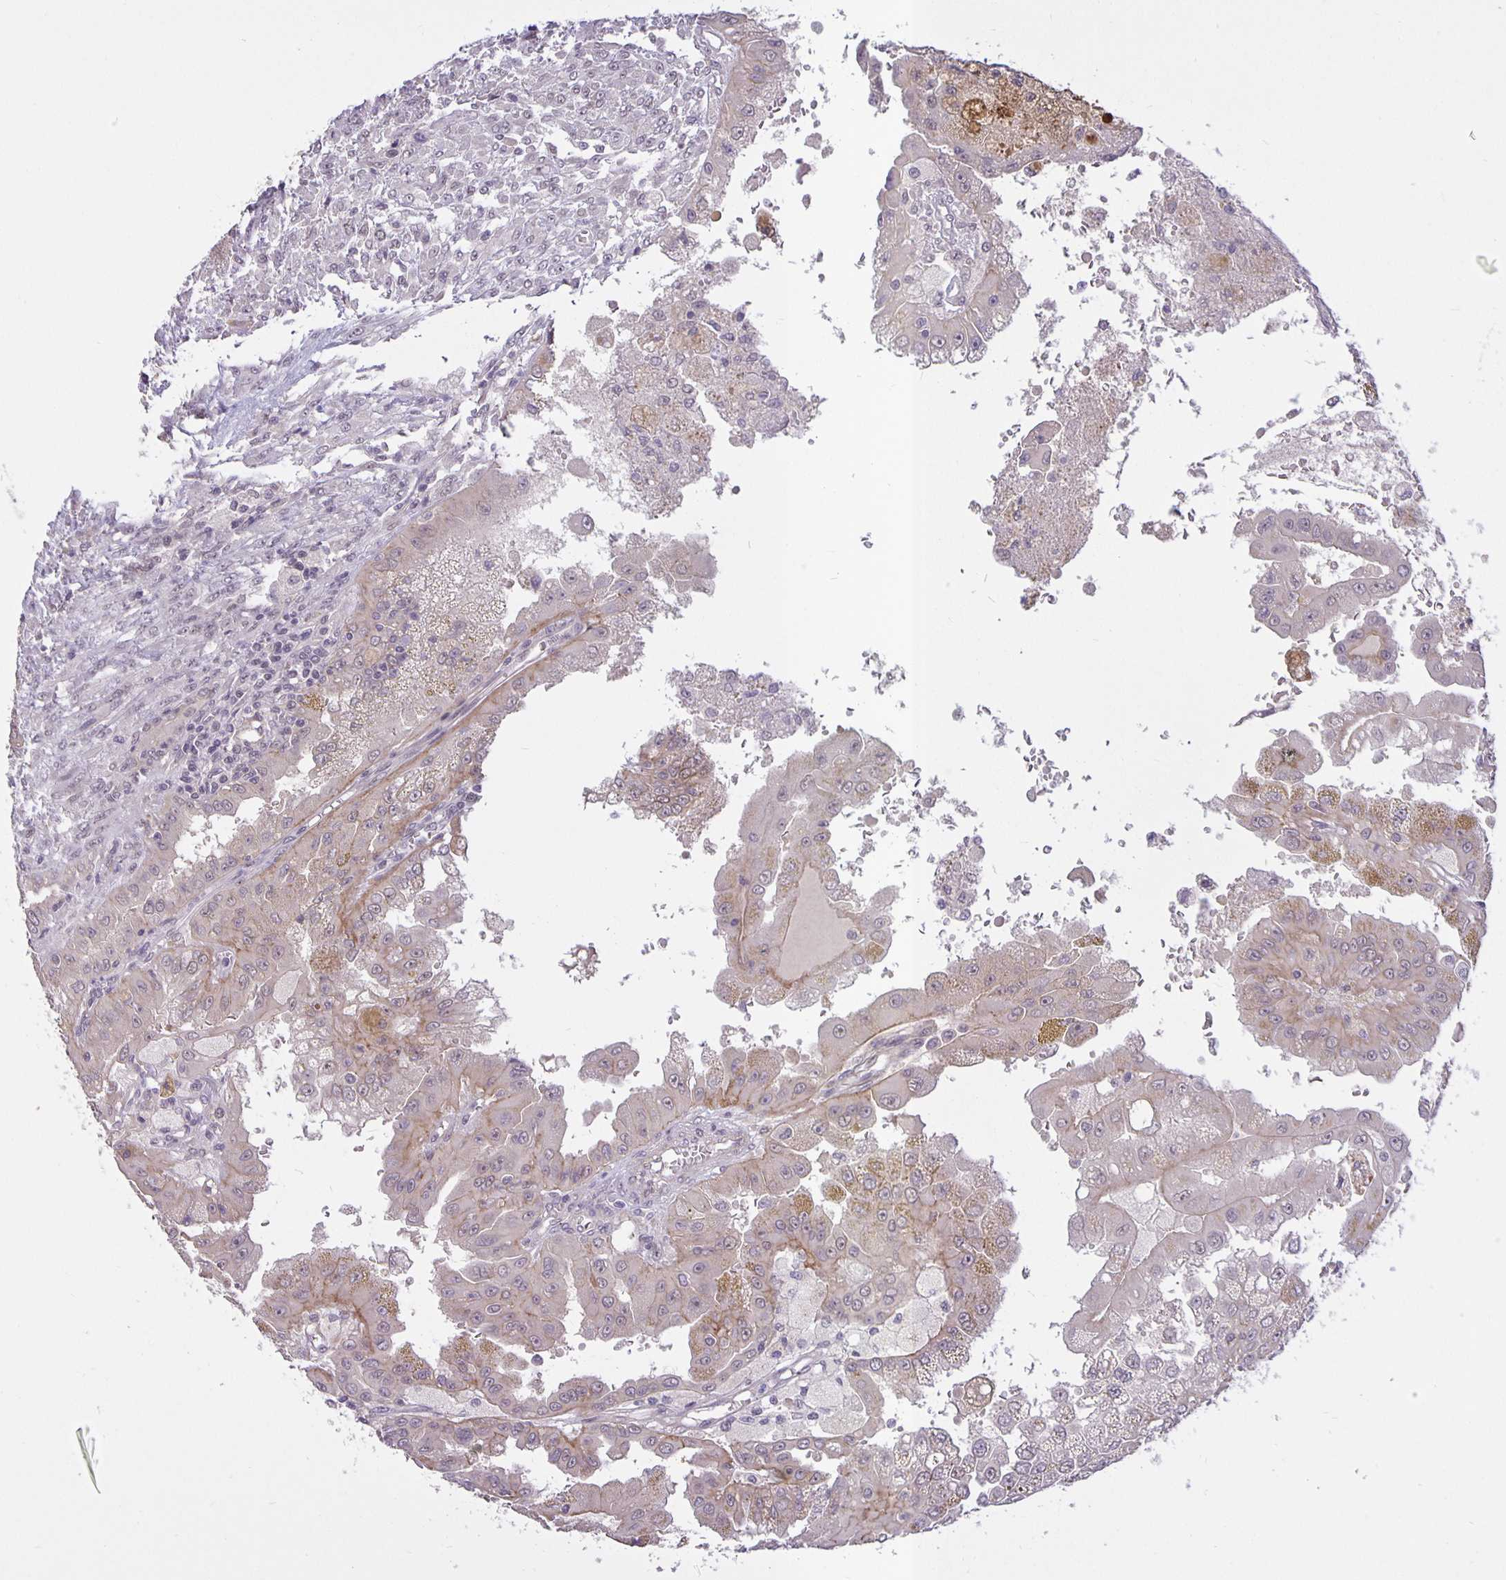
{"staining": {"intensity": "negative", "quantity": "none", "location": "none"}, "tissue": "renal cancer", "cell_type": "Tumor cells", "image_type": "cancer", "snomed": [{"axis": "morphology", "description": "Adenocarcinoma, NOS"}, {"axis": "topography", "description": "Kidney"}], "caption": "Immunohistochemical staining of renal adenocarcinoma displays no significant positivity in tumor cells.", "gene": "ARVCF", "patient": {"sex": "male", "age": 58}}